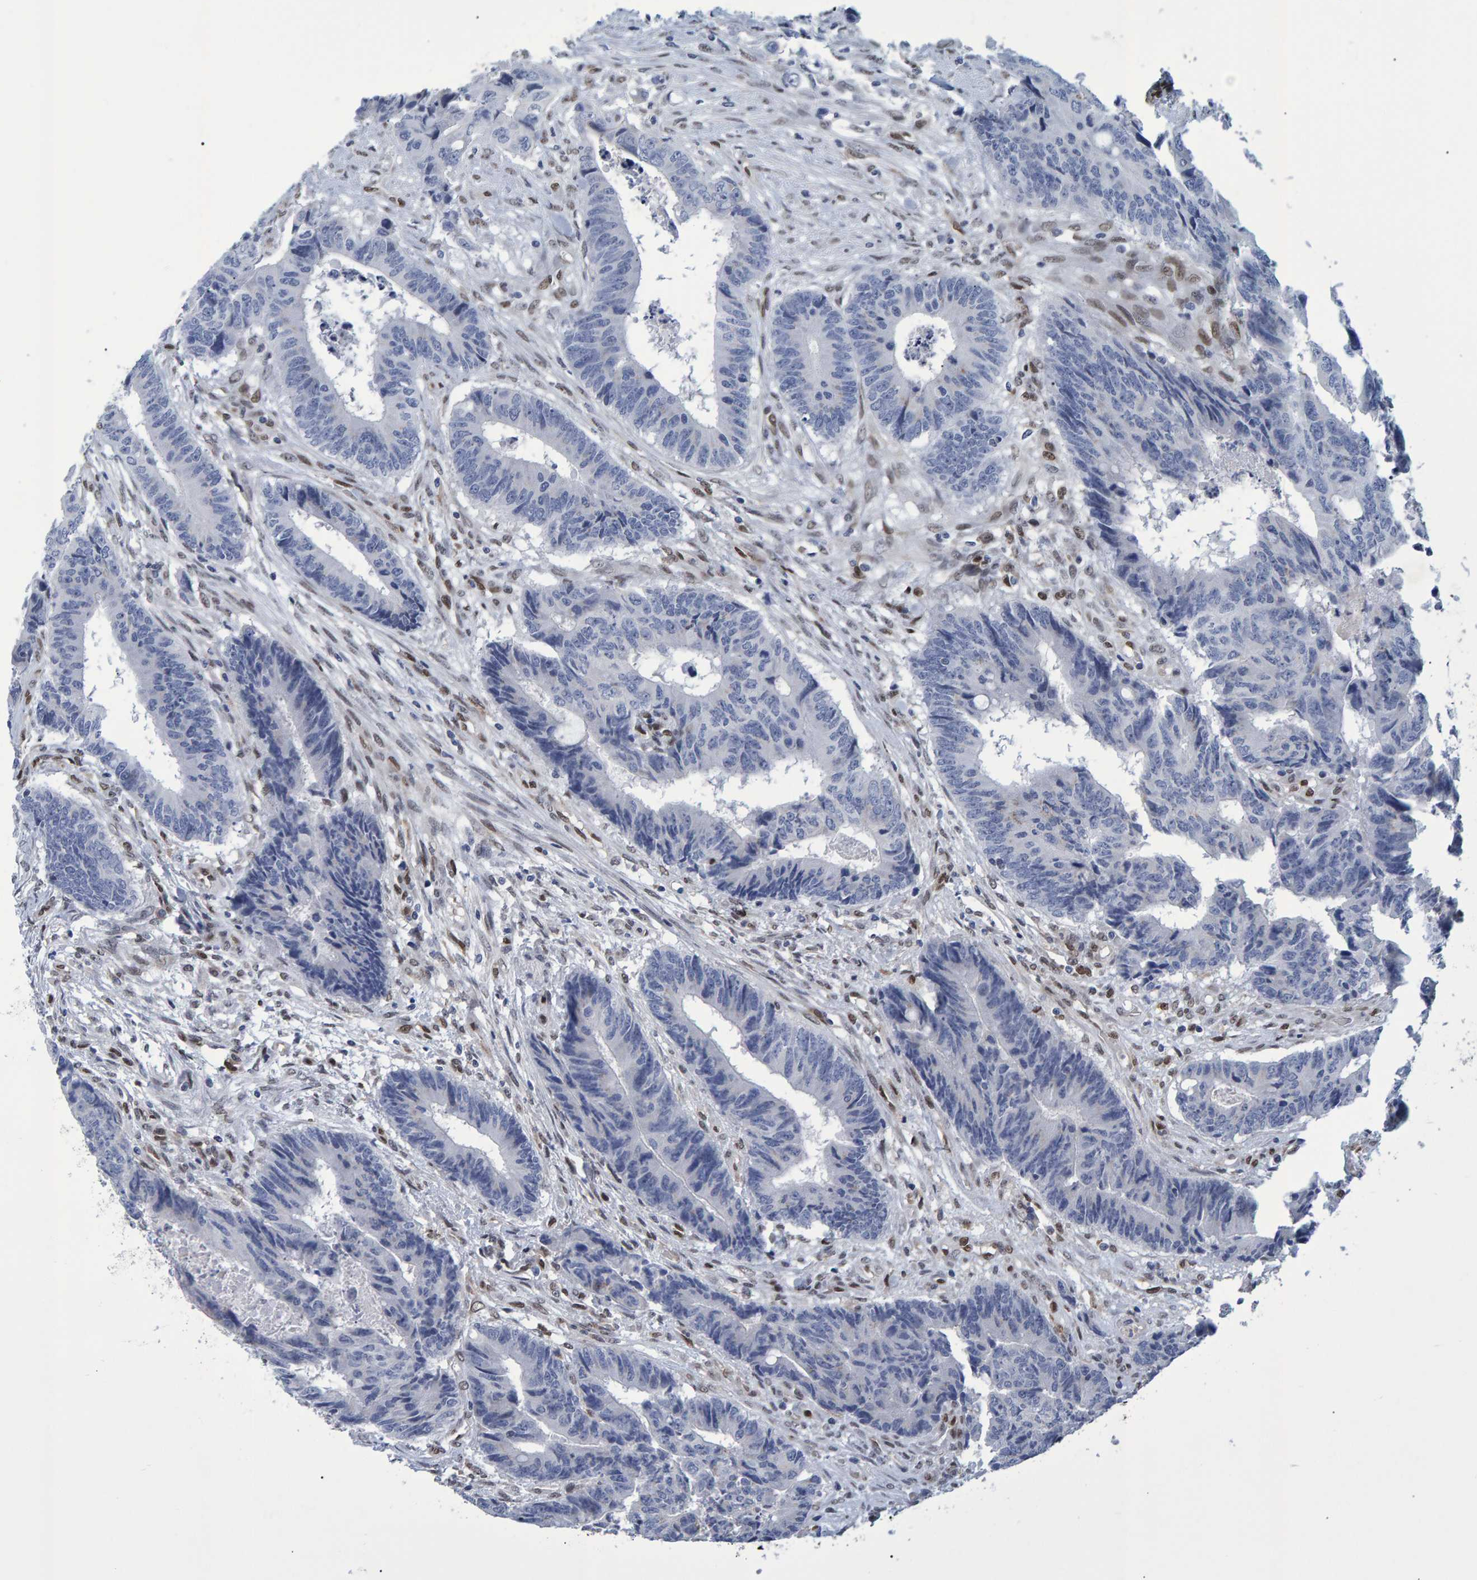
{"staining": {"intensity": "negative", "quantity": "none", "location": "none"}, "tissue": "colorectal cancer", "cell_type": "Tumor cells", "image_type": "cancer", "snomed": [{"axis": "morphology", "description": "Adenocarcinoma, NOS"}, {"axis": "topography", "description": "Rectum"}], "caption": "This is a histopathology image of immunohistochemistry (IHC) staining of colorectal cancer (adenocarcinoma), which shows no staining in tumor cells. (Immunohistochemistry (ihc), brightfield microscopy, high magnification).", "gene": "QKI", "patient": {"sex": "male", "age": 84}}